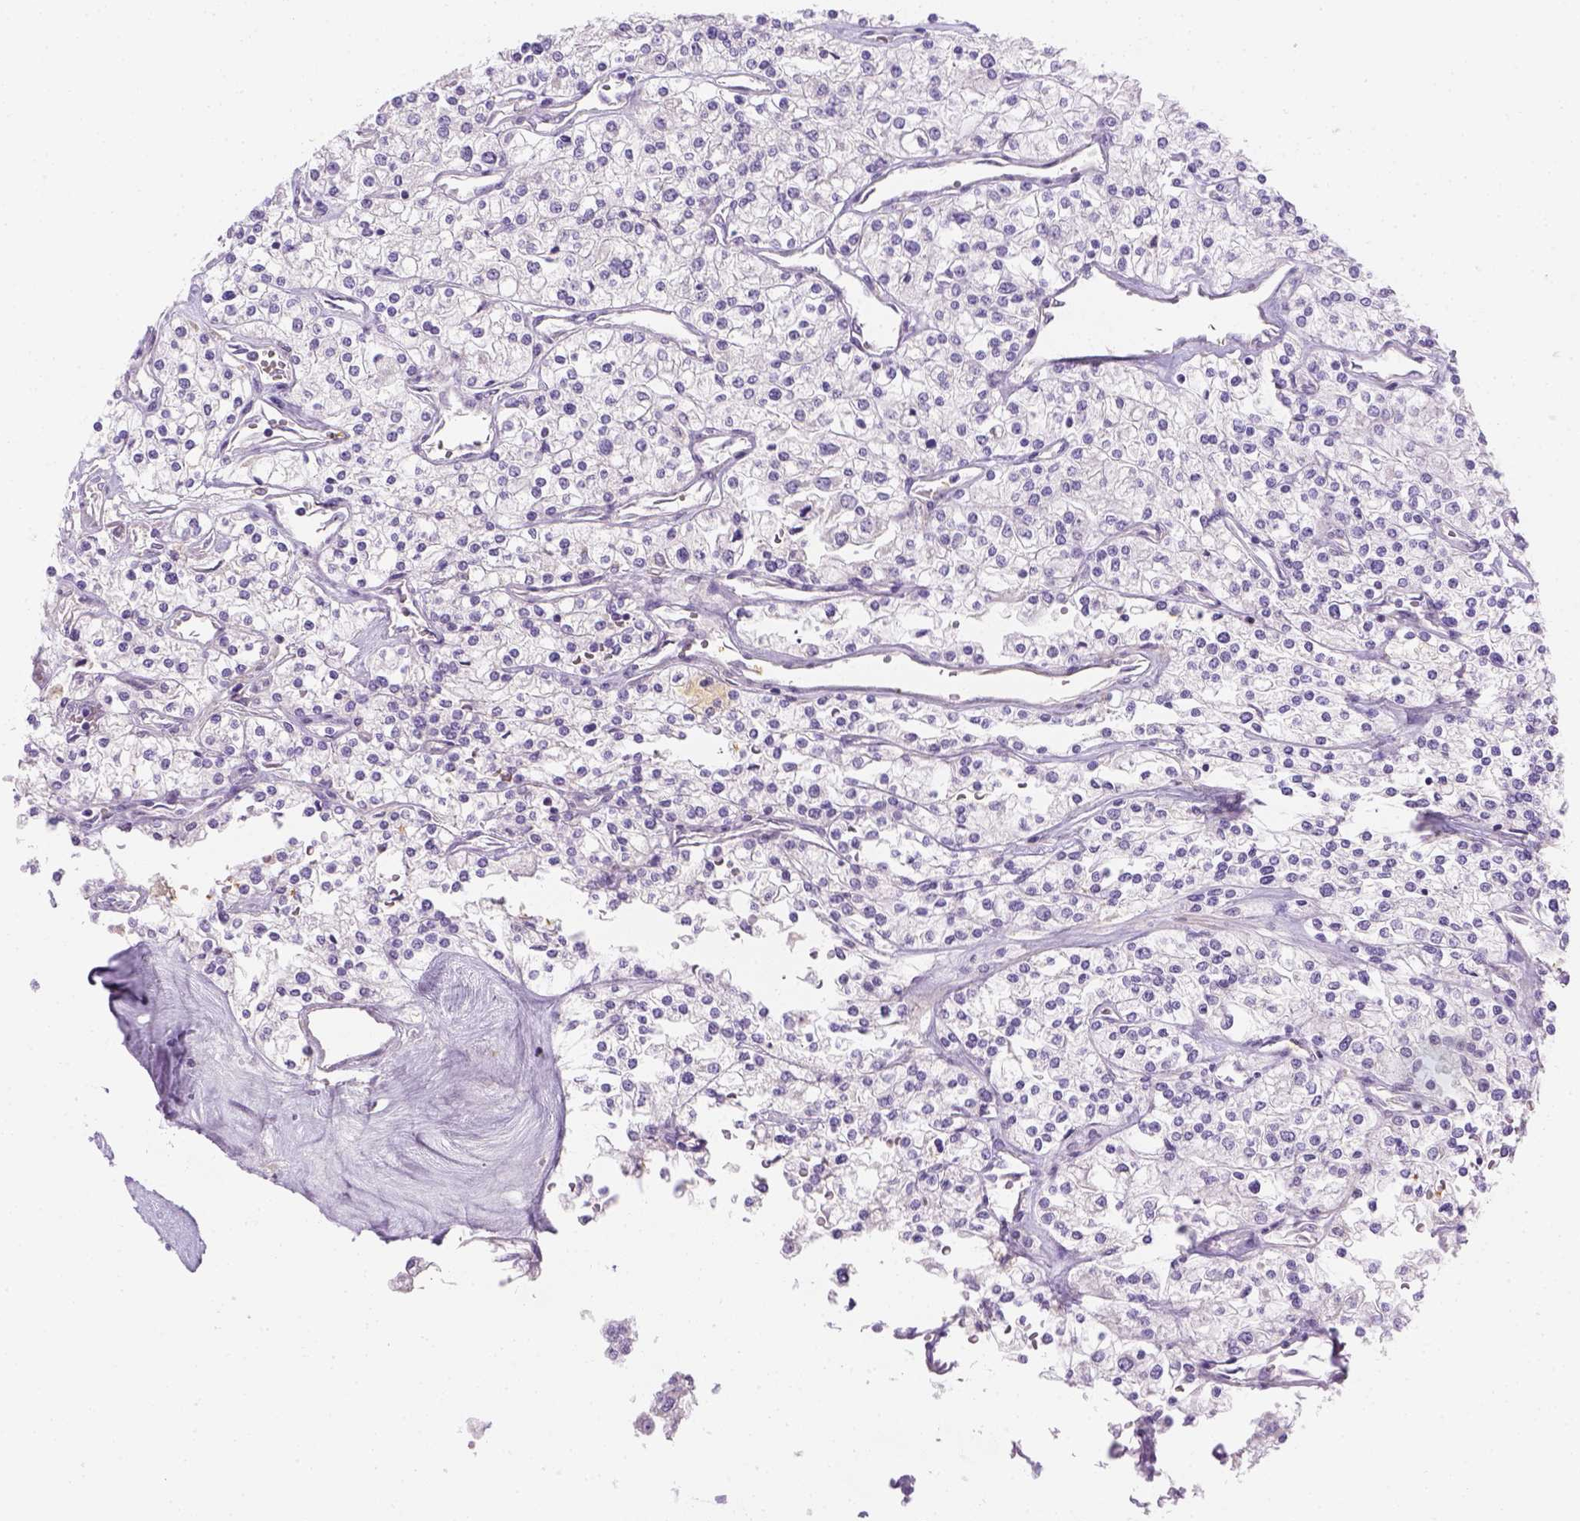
{"staining": {"intensity": "negative", "quantity": "none", "location": "none"}, "tissue": "renal cancer", "cell_type": "Tumor cells", "image_type": "cancer", "snomed": [{"axis": "morphology", "description": "Adenocarcinoma, NOS"}, {"axis": "topography", "description": "Kidney"}], "caption": "Micrograph shows no significant protein staining in tumor cells of renal cancer.", "gene": "CACNB1", "patient": {"sex": "male", "age": 80}}